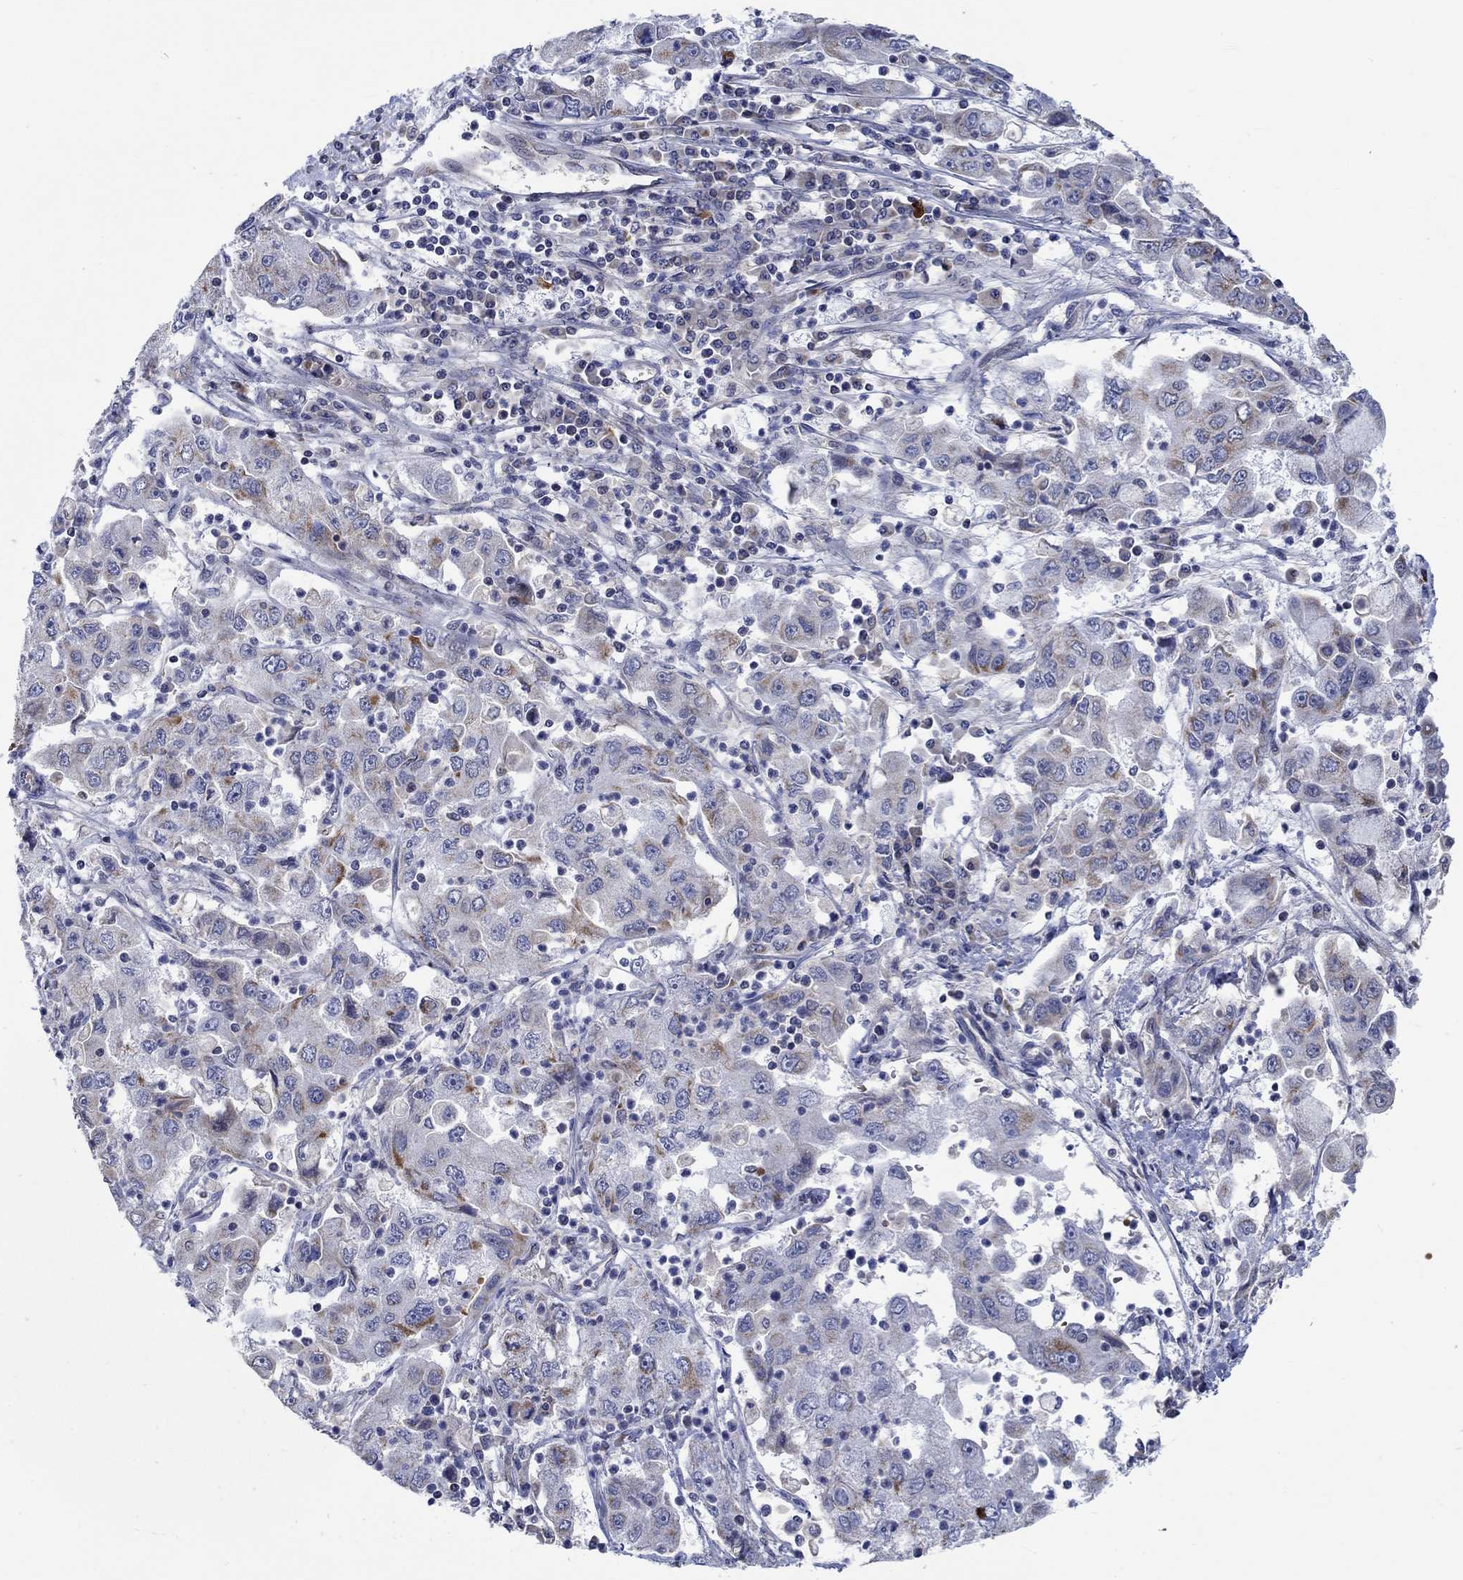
{"staining": {"intensity": "strong", "quantity": "<25%", "location": "cytoplasmic/membranous"}, "tissue": "cervical cancer", "cell_type": "Tumor cells", "image_type": "cancer", "snomed": [{"axis": "morphology", "description": "Squamous cell carcinoma, NOS"}, {"axis": "topography", "description": "Cervix"}], "caption": "Squamous cell carcinoma (cervical) stained with a protein marker reveals strong staining in tumor cells.", "gene": "WASF1", "patient": {"sex": "female", "age": 36}}